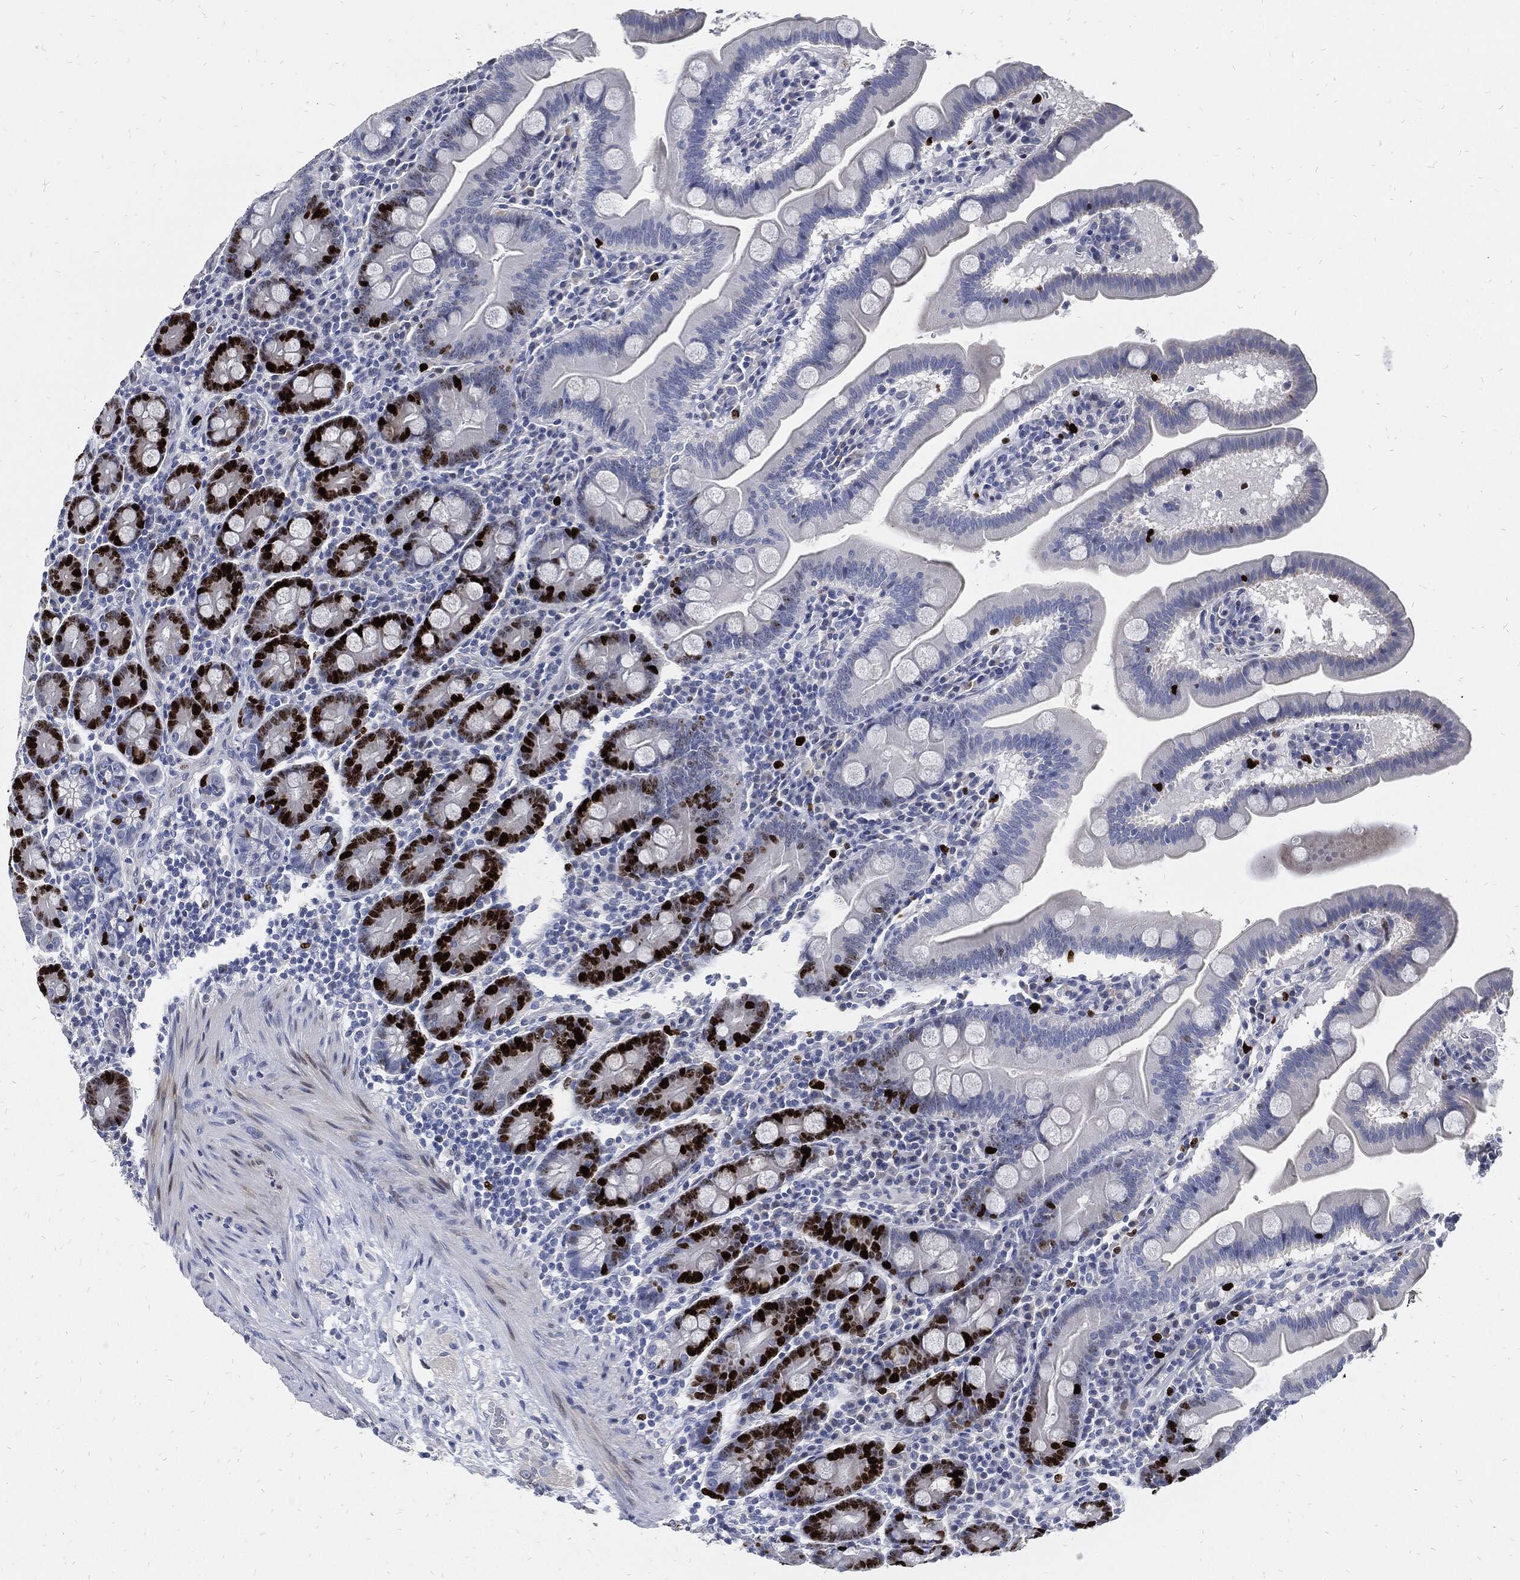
{"staining": {"intensity": "strong", "quantity": "<25%", "location": "nuclear"}, "tissue": "duodenum", "cell_type": "Glandular cells", "image_type": "normal", "snomed": [{"axis": "morphology", "description": "Normal tissue, NOS"}, {"axis": "topography", "description": "Duodenum"}], "caption": "Protein expression analysis of normal human duodenum reveals strong nuclear positivity in approximately <25% of glandular cells. The staining is performed using DAB brown chromogen to label protein expression. The nuclei are counter-stained blue using hematoxylin.", "gene": "MKI67", "patient": {"sex": "male", "age": 59}}